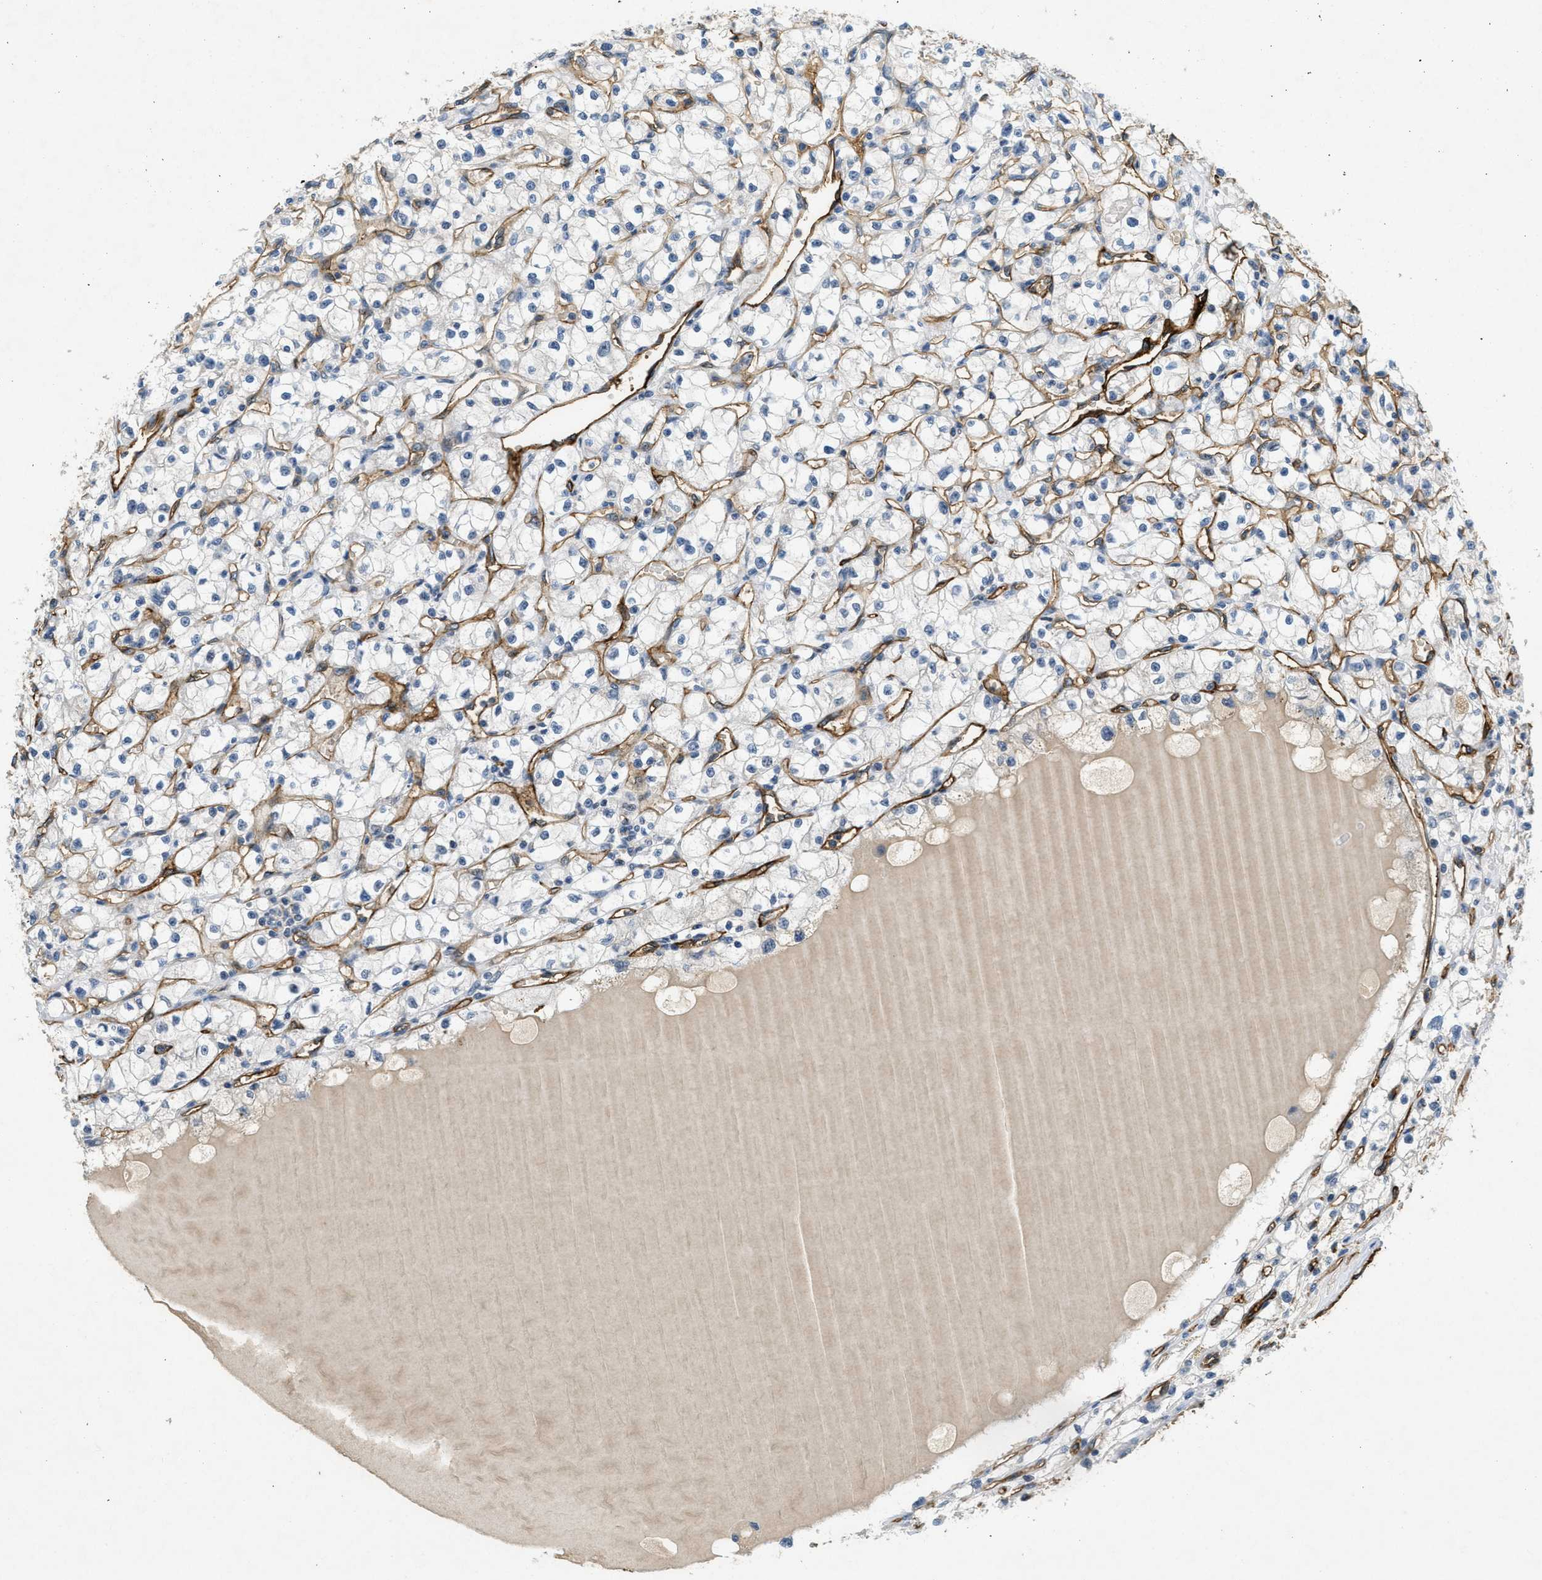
{"staining": {"intensity": "negative", "quantity": "none", "location": "none"}, "tissue": "renal cancer", "cell_type": "Tumor cells", "image_type": "cancer", "snomed": [{"axis": "morphology", "description": "Adenocarcinoma, NOS"}, {"axis": "topography", "description": "Kidney"}], "caption": "The micrograph shows no staining of tumor cells in renal adenocarcinoma.", "gene": "SLCO2A1", "patient": {"sex": "male", "age": 56}}